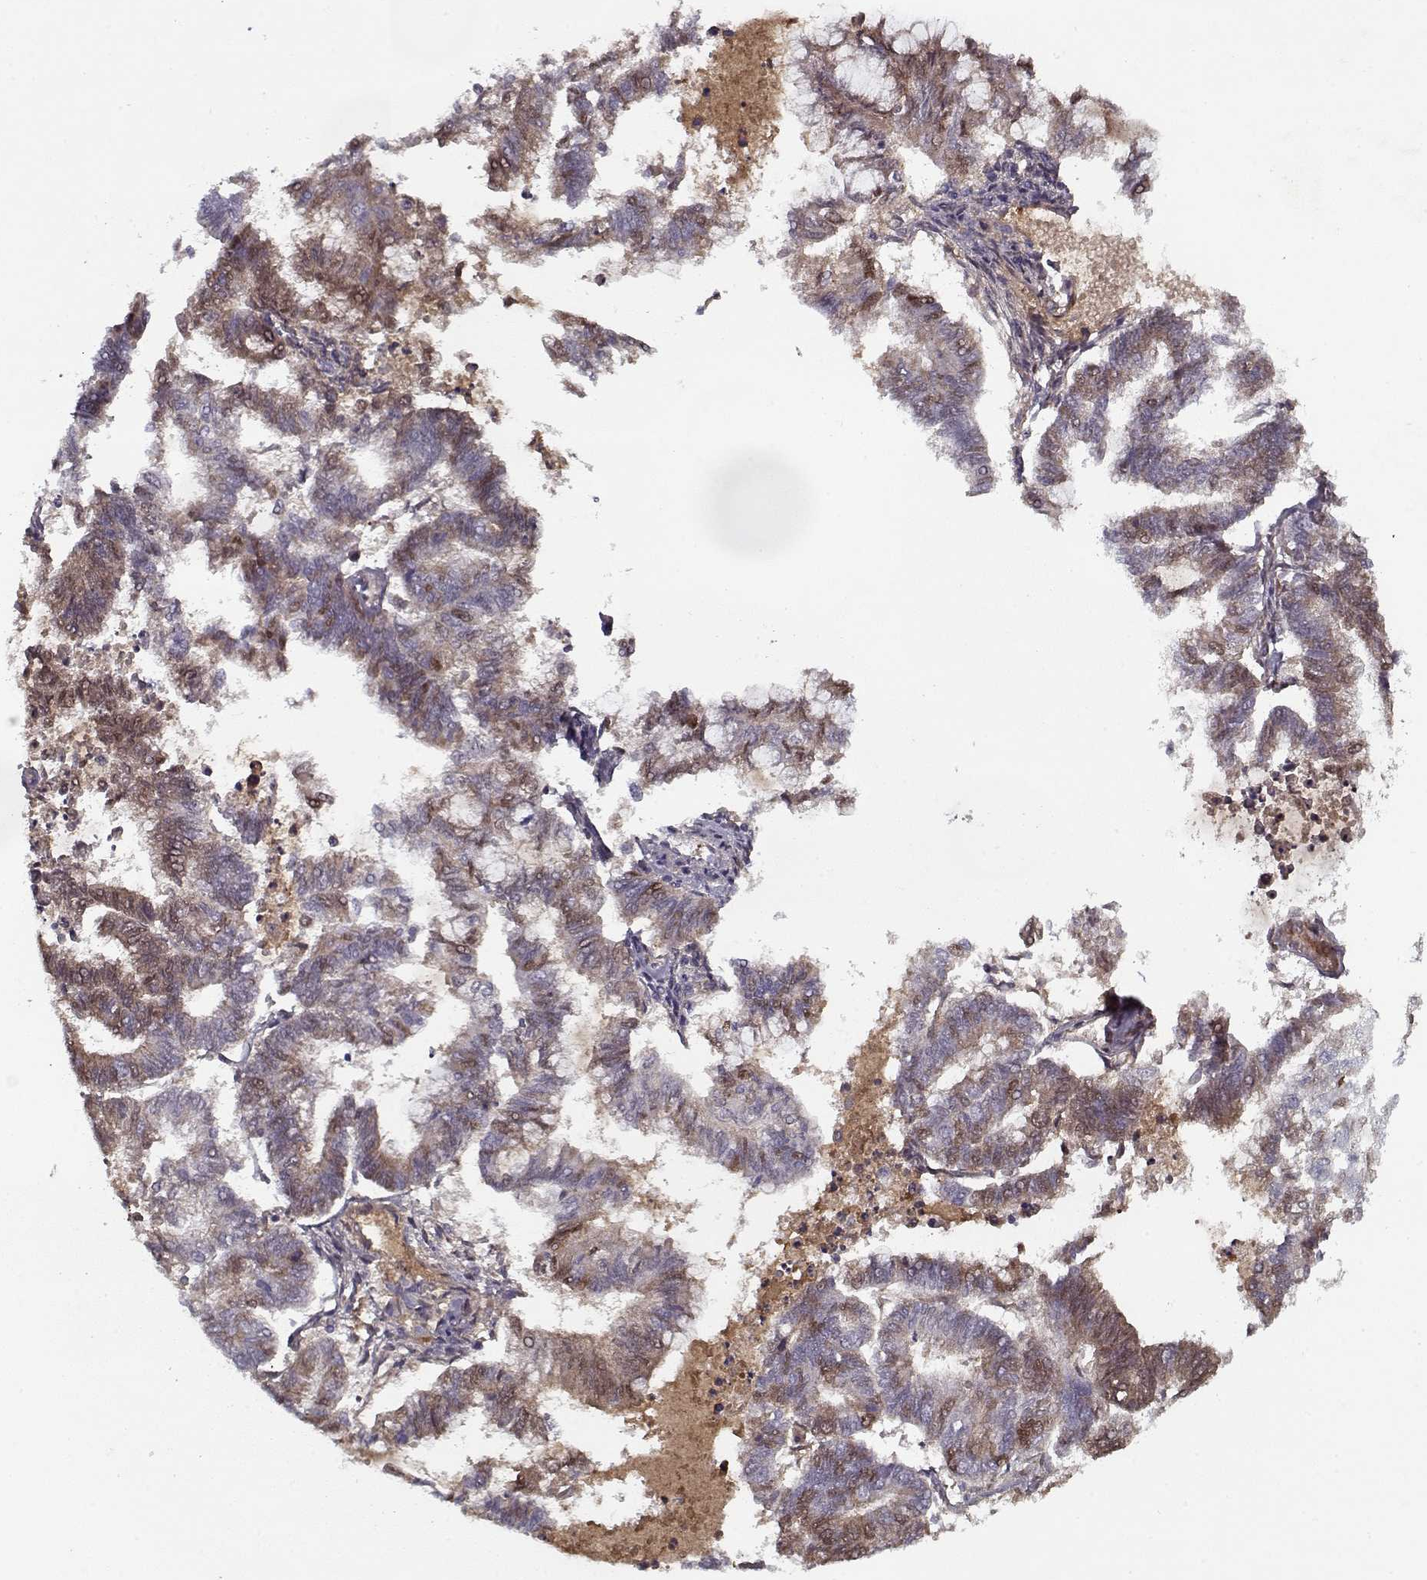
{"staining": {"intensity": "negative", "quantity": "none", "location": "none"}, "tissue": "endometrial cancer", "cell_type": "Tumor cells", "image_type": "cancer", "snomed": [{"axis": "morphology", "description": "Adenocarcinoma, NOS"}, {"axis": "topography", "description": "Endometrium"}], "caption": "DAB (3,3'-diaminobenzidine) immunohistochemical staining of endometrial cancer displays no significant staining in tumor cells.", "gene": "AFM", "patient": {"sex": "female", "age": 79}}